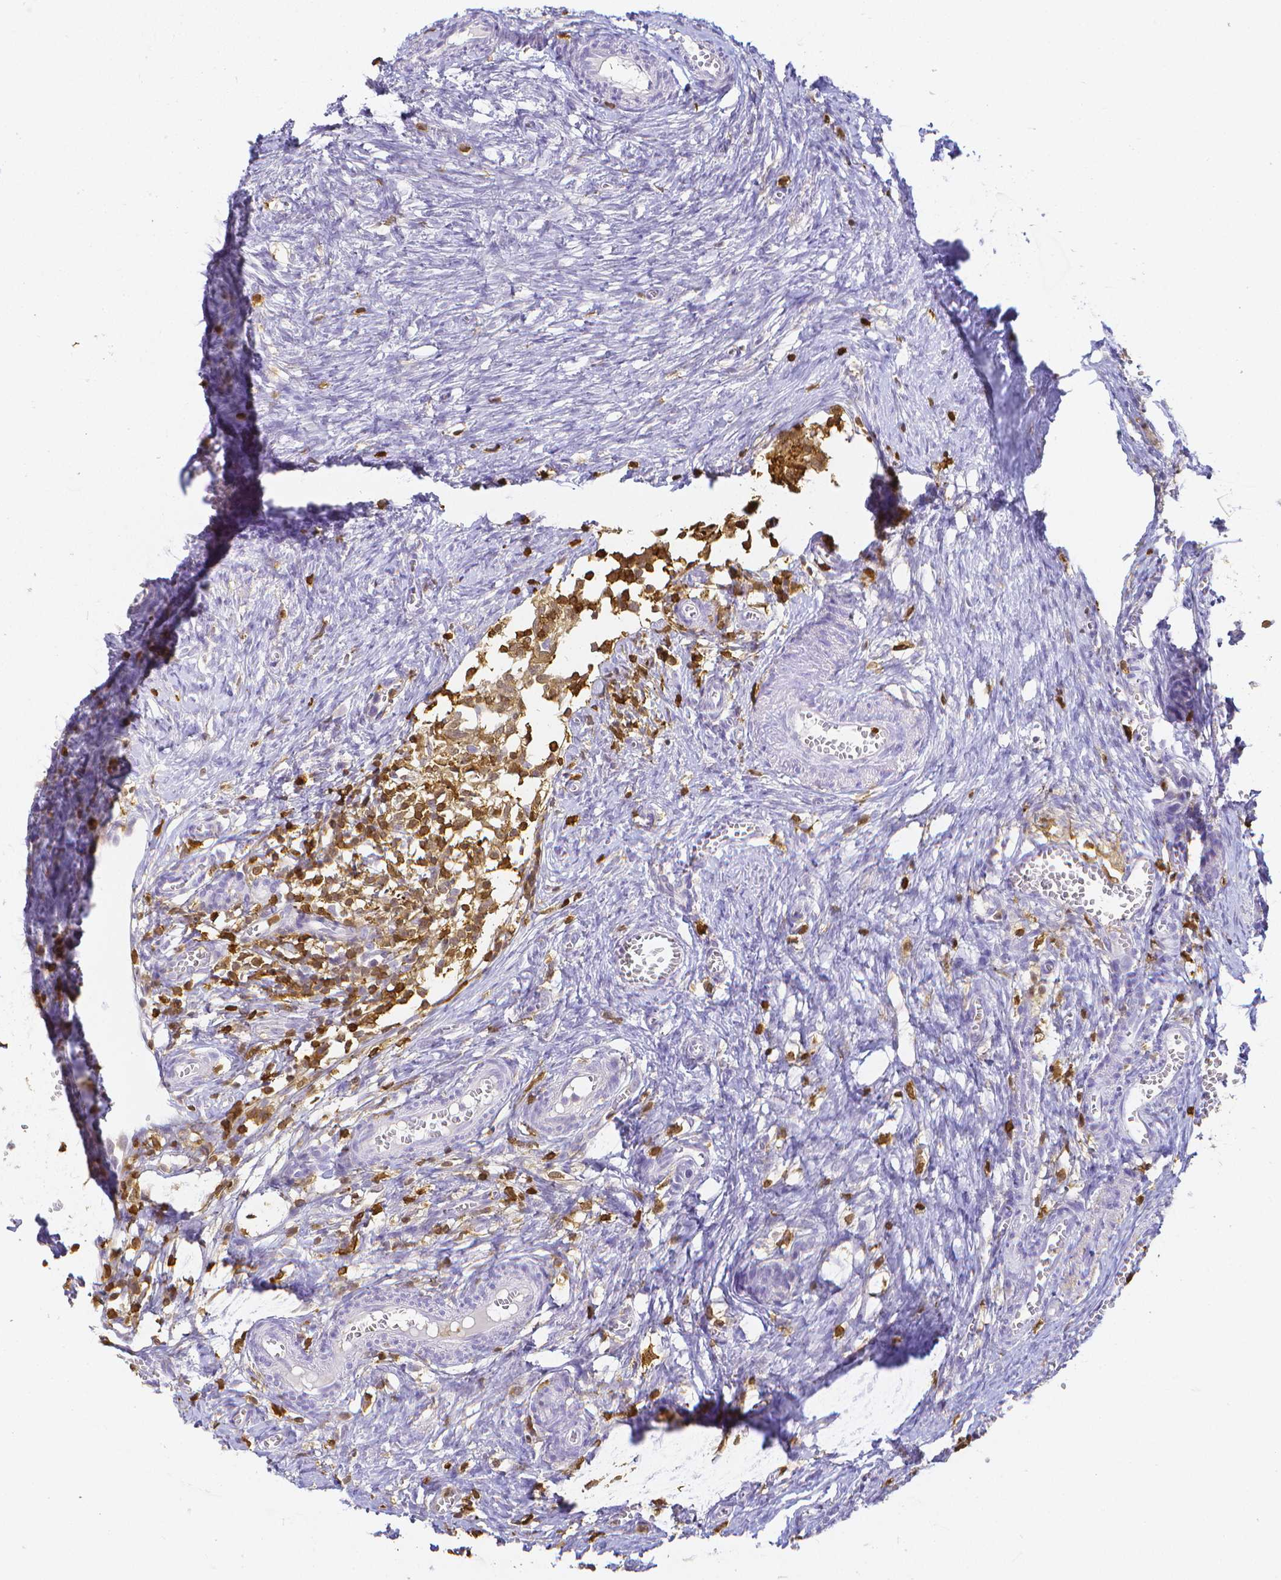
{"staining": {"intensity": "negative", "quantity": "none", "location": "none"}, "tissue": "ovary", "cell_type": "Ovarian stroma cells", "image_type": "normal", "snomed": [{"axis": "morphology", "description": "Normal tissue, NOS"}, {"axis": "topography", "description": "Ovary"}], "caption": "The micrograph demonstrates no staining of ovarian stroma cells in benign ovary. (DAB (3,3'-diaminobenzidine) immunohistochemistry (IHC) with hematoxylin counter stain).", "gene": "COTL1", "patient": {"sex": "female", "age": 41}}